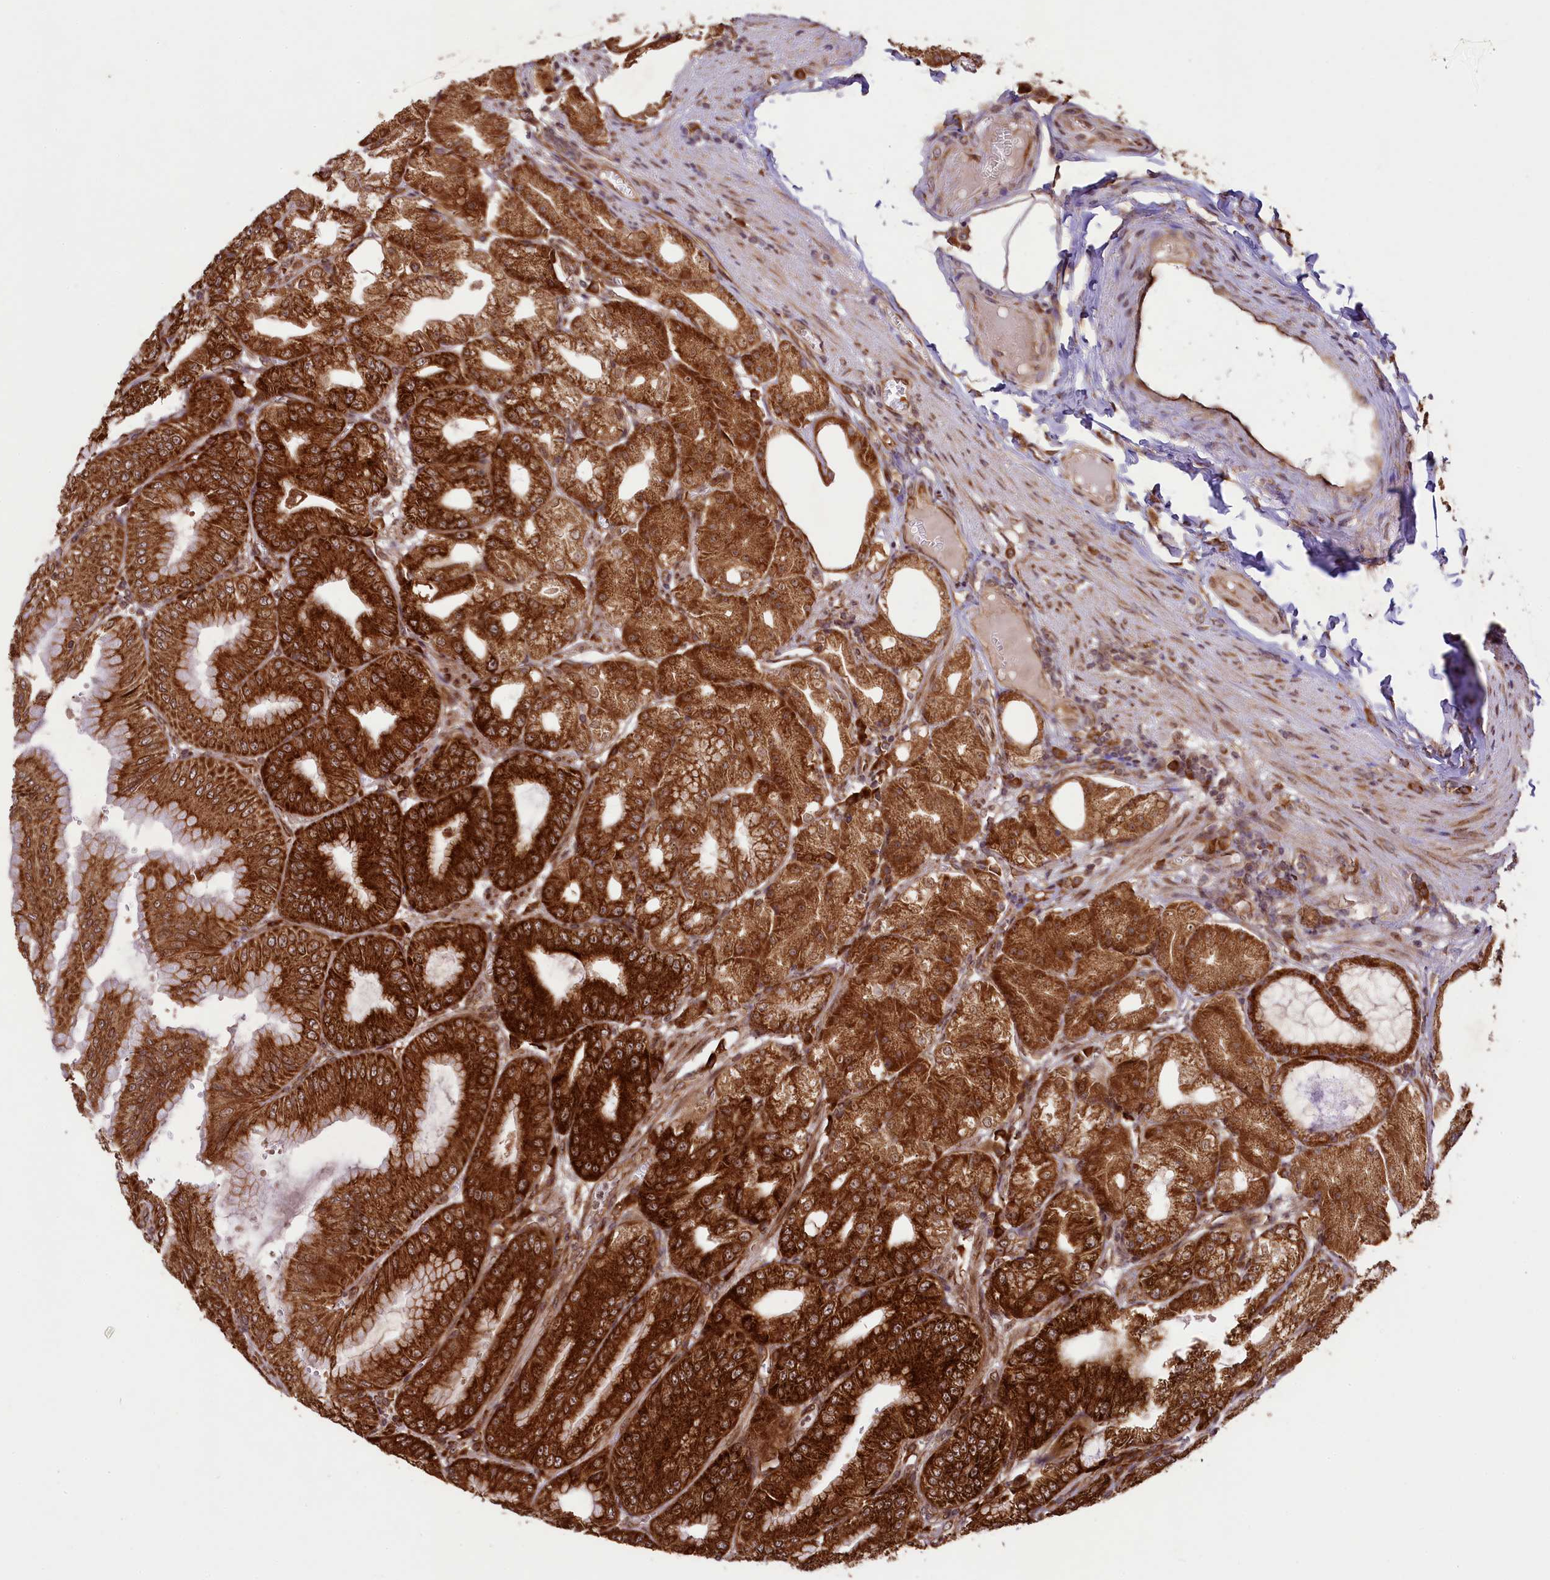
{"staining": {"intensity": "strong", "quantity": ">75%", "location": "cytoplasmic/membranous"}, "tissue": "stomach", "cell_type": "Glandular cells", "image_type": "normal", "snomed": [{"axis": "morphology", "description": "Normal tissue, NOS"}, {"axis": "topography", "description": "Stomach, lower"}], "caption": "Brown immunohistochemical staining in benign human stomach shows strong cytoplasmic/membranous positivity in about >75% of glandular cells. (Brightfield microscopy of DAB IHC at high magnification).", "gene": "LARP4", "patient": {"sex": "male", "age": 71}}